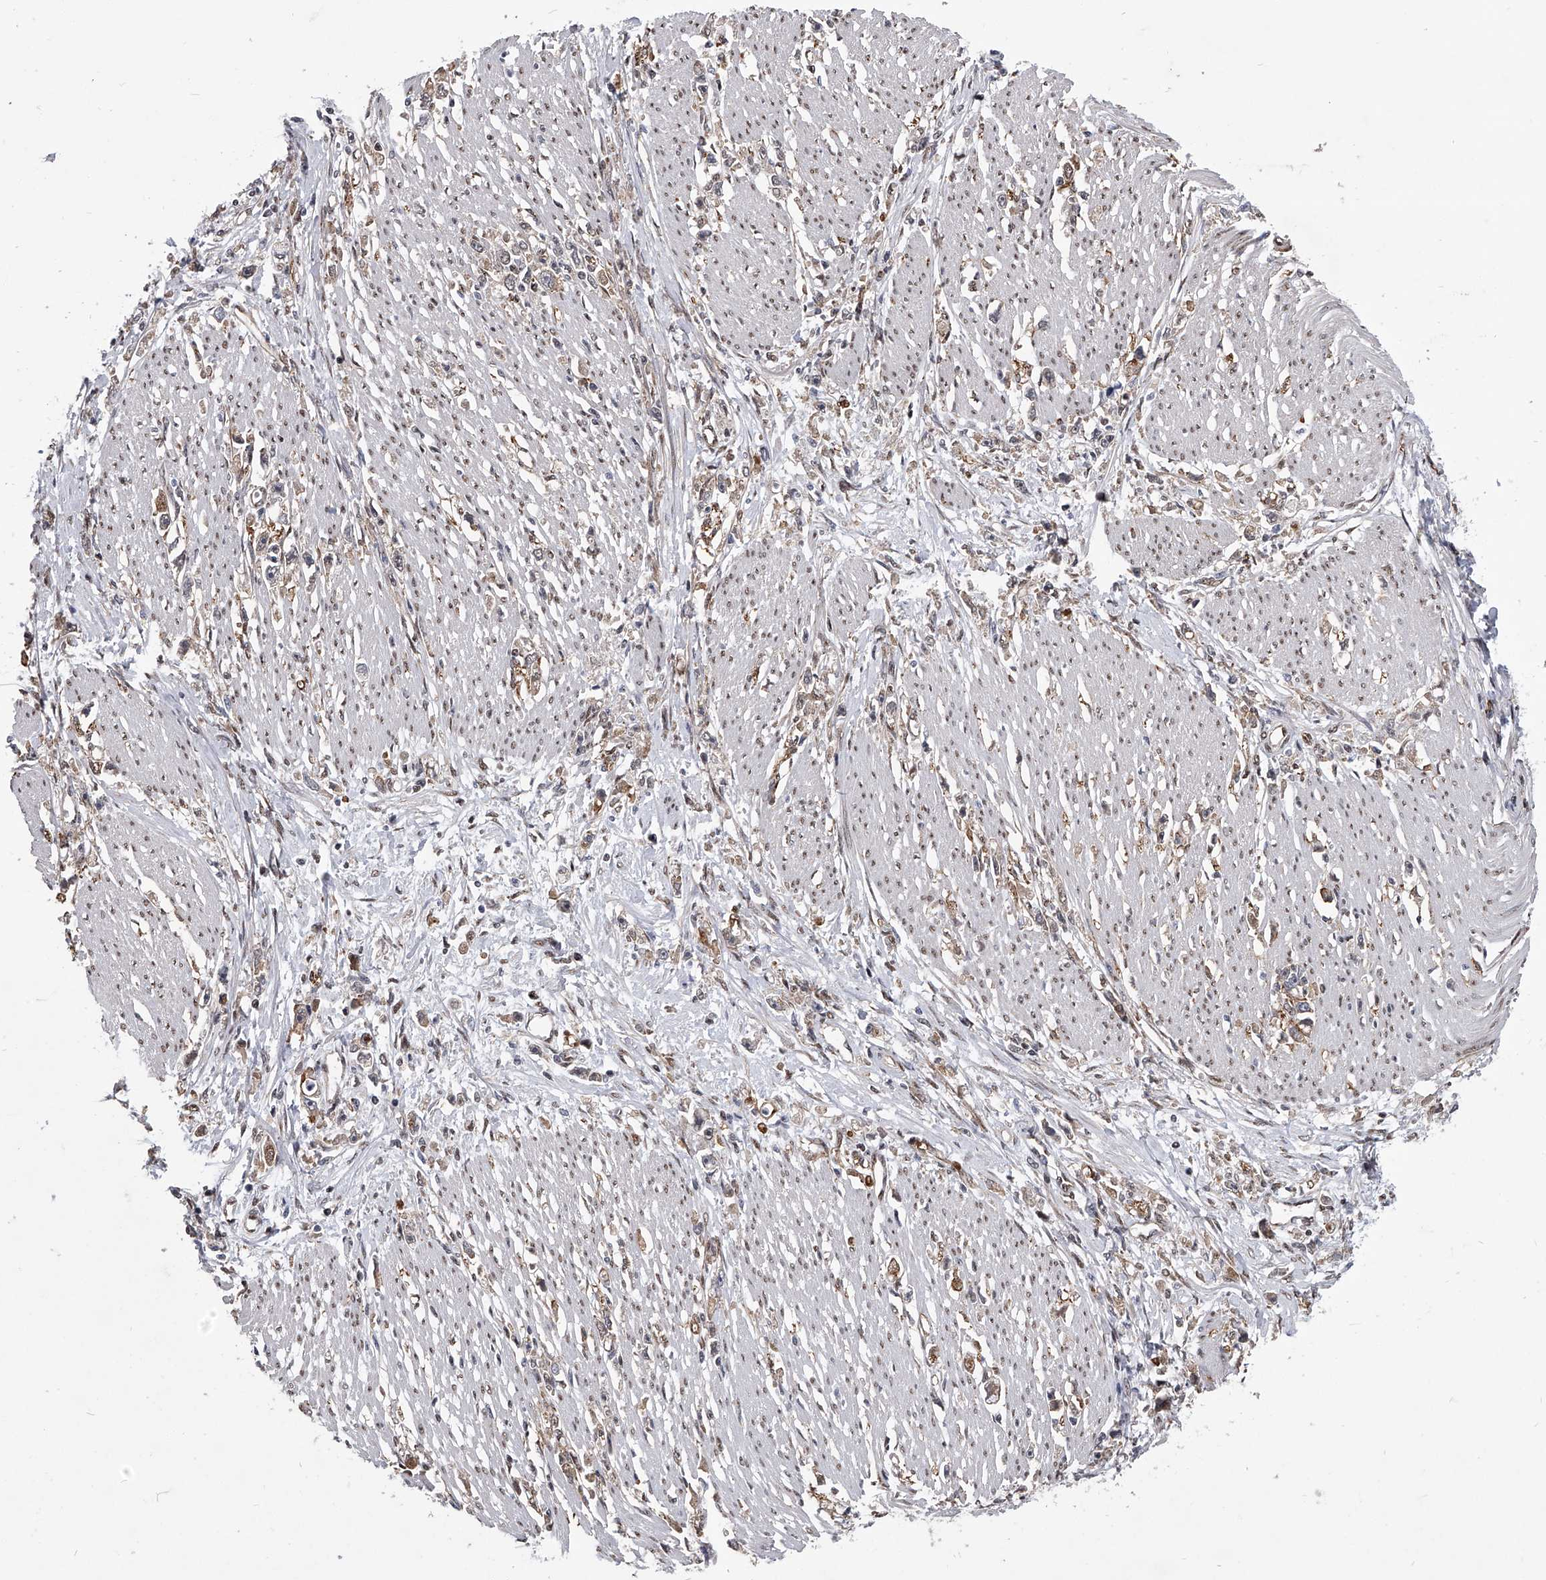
{"staining": {"intensity": "weak", "quantity": "25%-75%", "location": "cytoplasmic/membranous,nuclear"}, "tissue": "stomach cancer", "cell_type": "Tumor cells", "image_type": "cancer", "snomed": [{"axis": "morphology", "description": "Adenocarcinoma, NOS"}, {"axis": "topography", "description": "Stomach"}], "caption": "This photomicrograph displays stomach cancer (adenocarcinoma) stained with immunohistochemistry to label a protein in brown. The cytoplasmic/membranous and nuclear of tumor cells show weak positivity for the protein. Nuclei are counter-stained blue.", "gene": "ZNF76", "patient": {"sex": "female", "age": 59}}